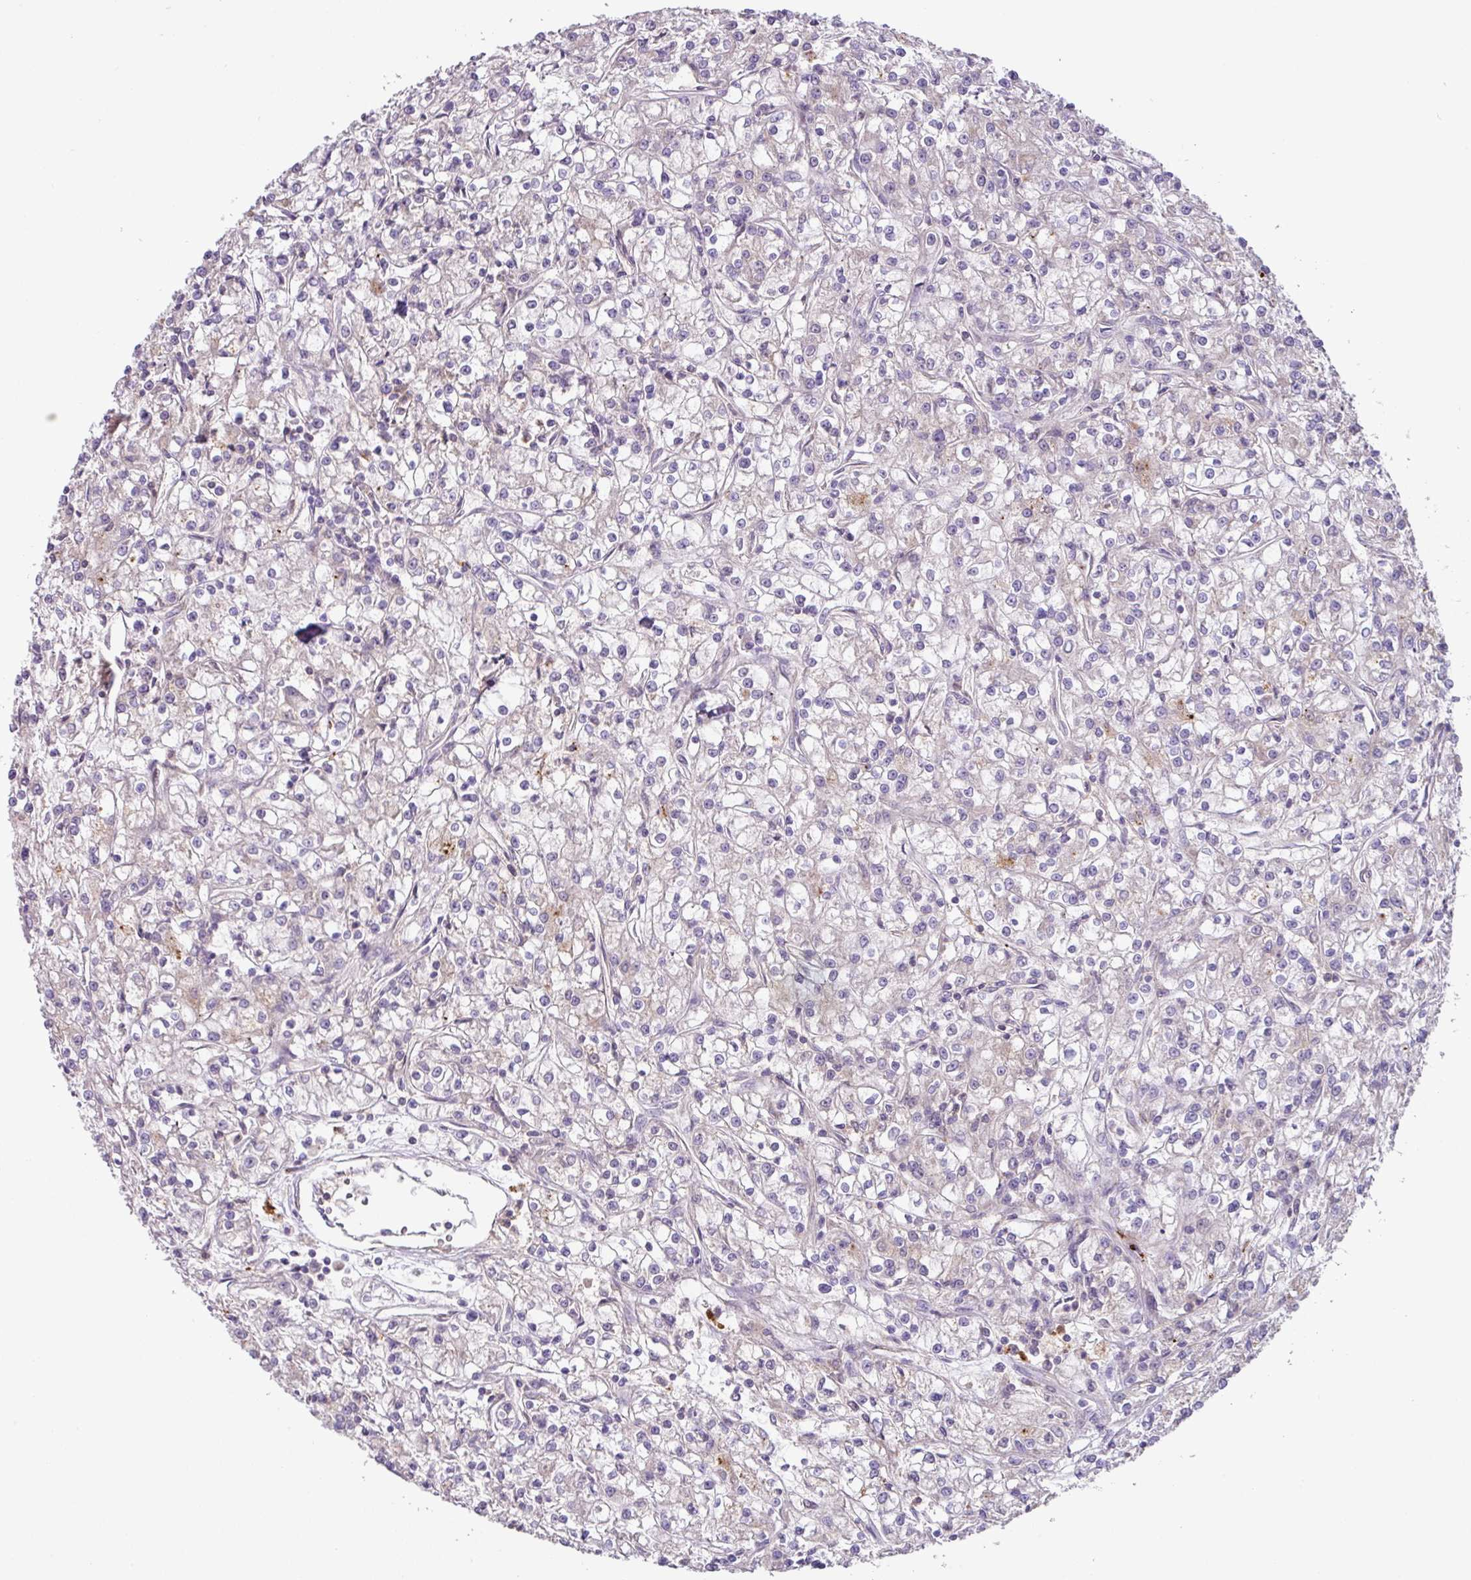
{"staining": {"intensity": "negative", "quantity": "none", "location": "none"}, "tissue": "renal cancer", "cell_type": "Tumor cells", "image_type": "cancer", "snomed": [{"axis": "morphology", "description": "Adenocarcinoma, NOS"}, {"axis": "topography", "description": "Kidney"}], "caption": "Tumor cells show no significant protein positivity in renal adenocarcinoma.", "gene": "PLEKHH3", "patient": {"sex": "female", "age": 59}}